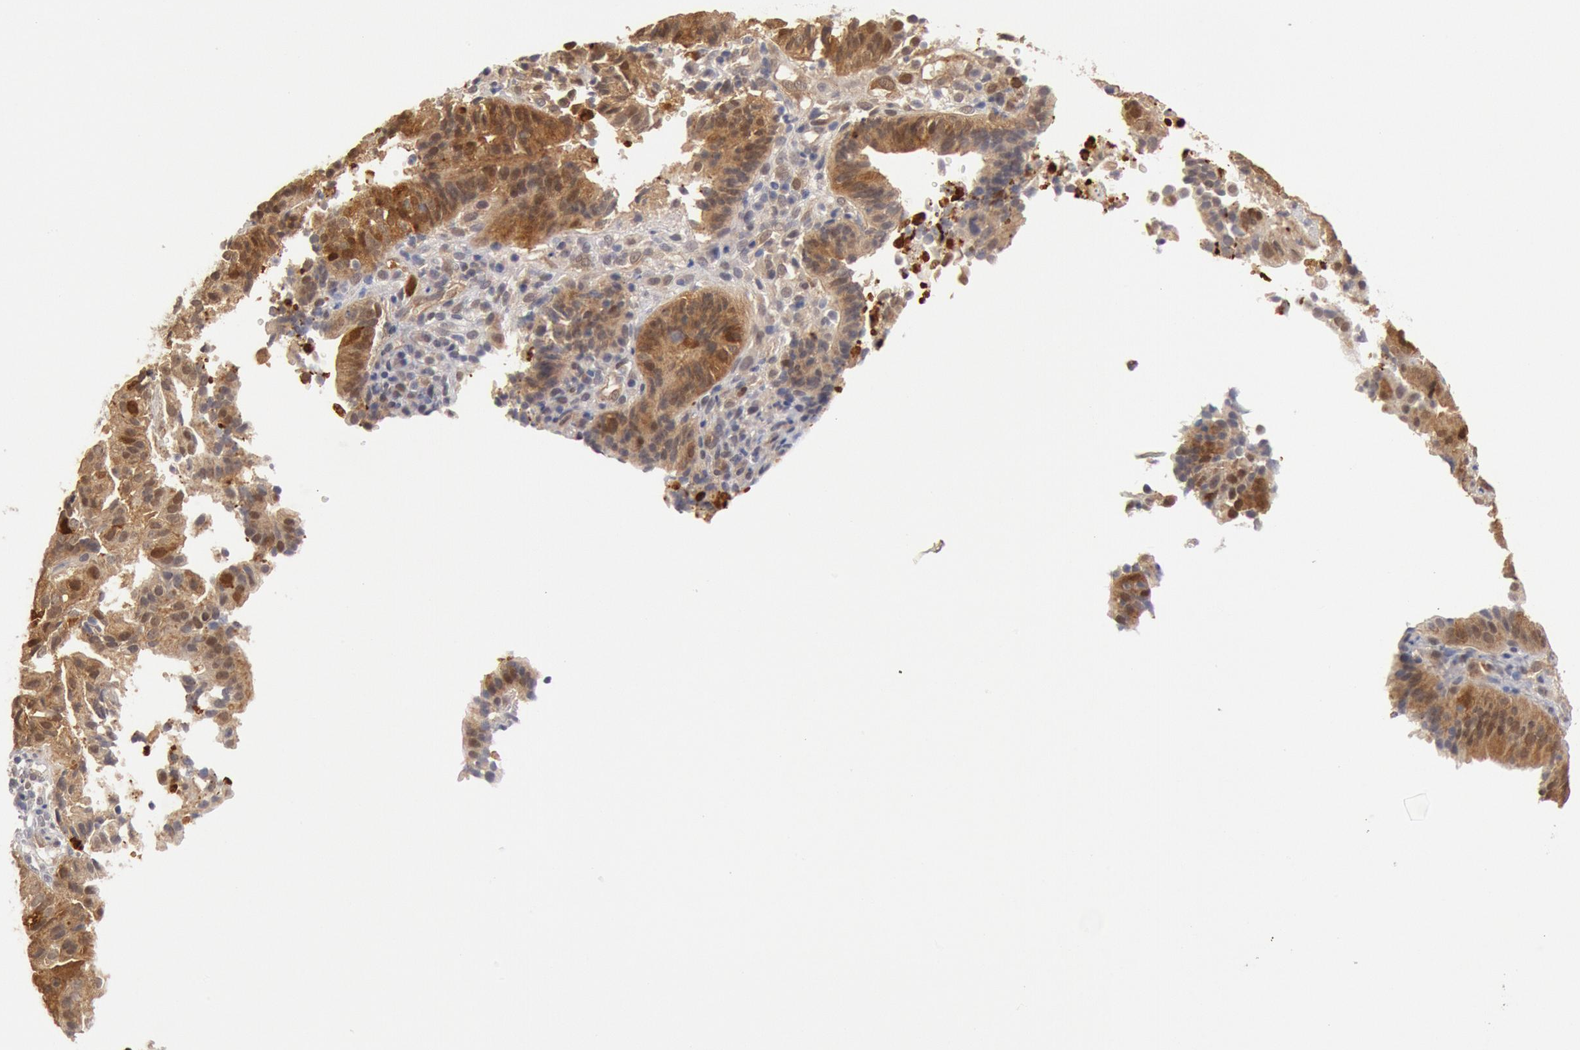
{"staining": {"intensity": "moderate", "quantity": "<25%", "location": "cytoplasmic/membranous,nuclear"}, "tissue": "cervical cancer", "cell_type": "Tumor cells", "image_type": "cancer", "snomed": [{"axis": "morphology", "description": "Adenocarcinoma, NOS"}, {"axis": "topography", "description": "Cervix"}], "caption": "The histopathology image reveals a brown stain indicating the presence of a protein in the cytoplasmic/membranous and nuclear of tumor cells in adenocarcinoma (cervical). (IHC, brightfield microscopy, high magnification).", "gene": "DNAJA1", "patient": {"sex": "female", "age": 60}}